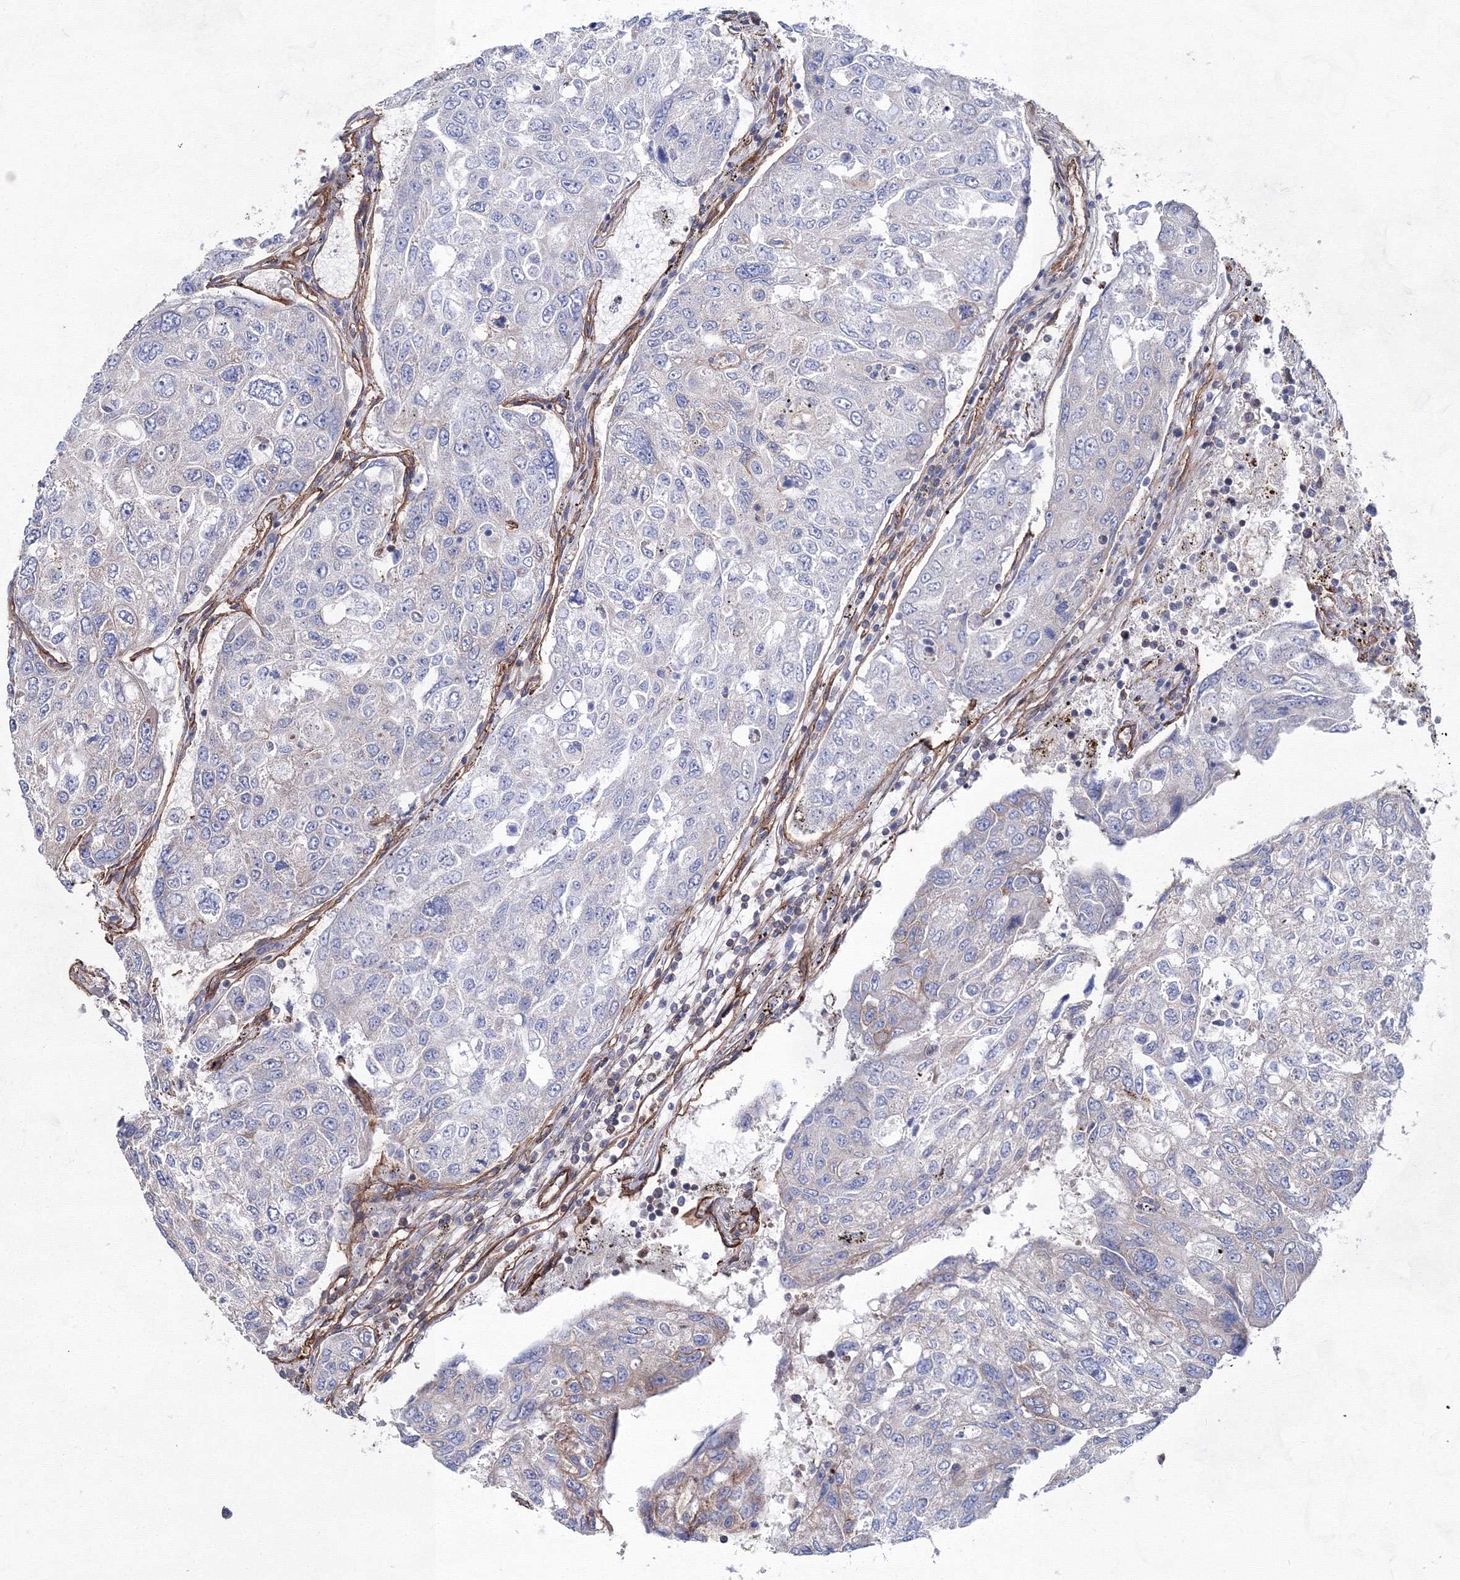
{"staining": {"intensity": "negative", "quantity": "none", "location": "none"}, "tissue": "urothelial cancer", "cell_type": "Tumor cells", "image_type": "cancer", "snomed": [{"axis": "morphology", "description": "Urothelial carcinoma, High grade"}, {"axis": "topography", "description": "Lymph node"}, {"axis": "topography", "description": "Urinary bladder"}], "caption": "This is a histopathology image of immunohistochemistry (IHC) staining of urothelial cancer, which shows no staining in tumor cells. (Stains: DAB immunohistochemistry with hematoxylin counter stain, Microscopy: brightfield microscopy at high magnification).", "gene": "ANKRD37", "patient": {"sex": "male", "age": 51}}